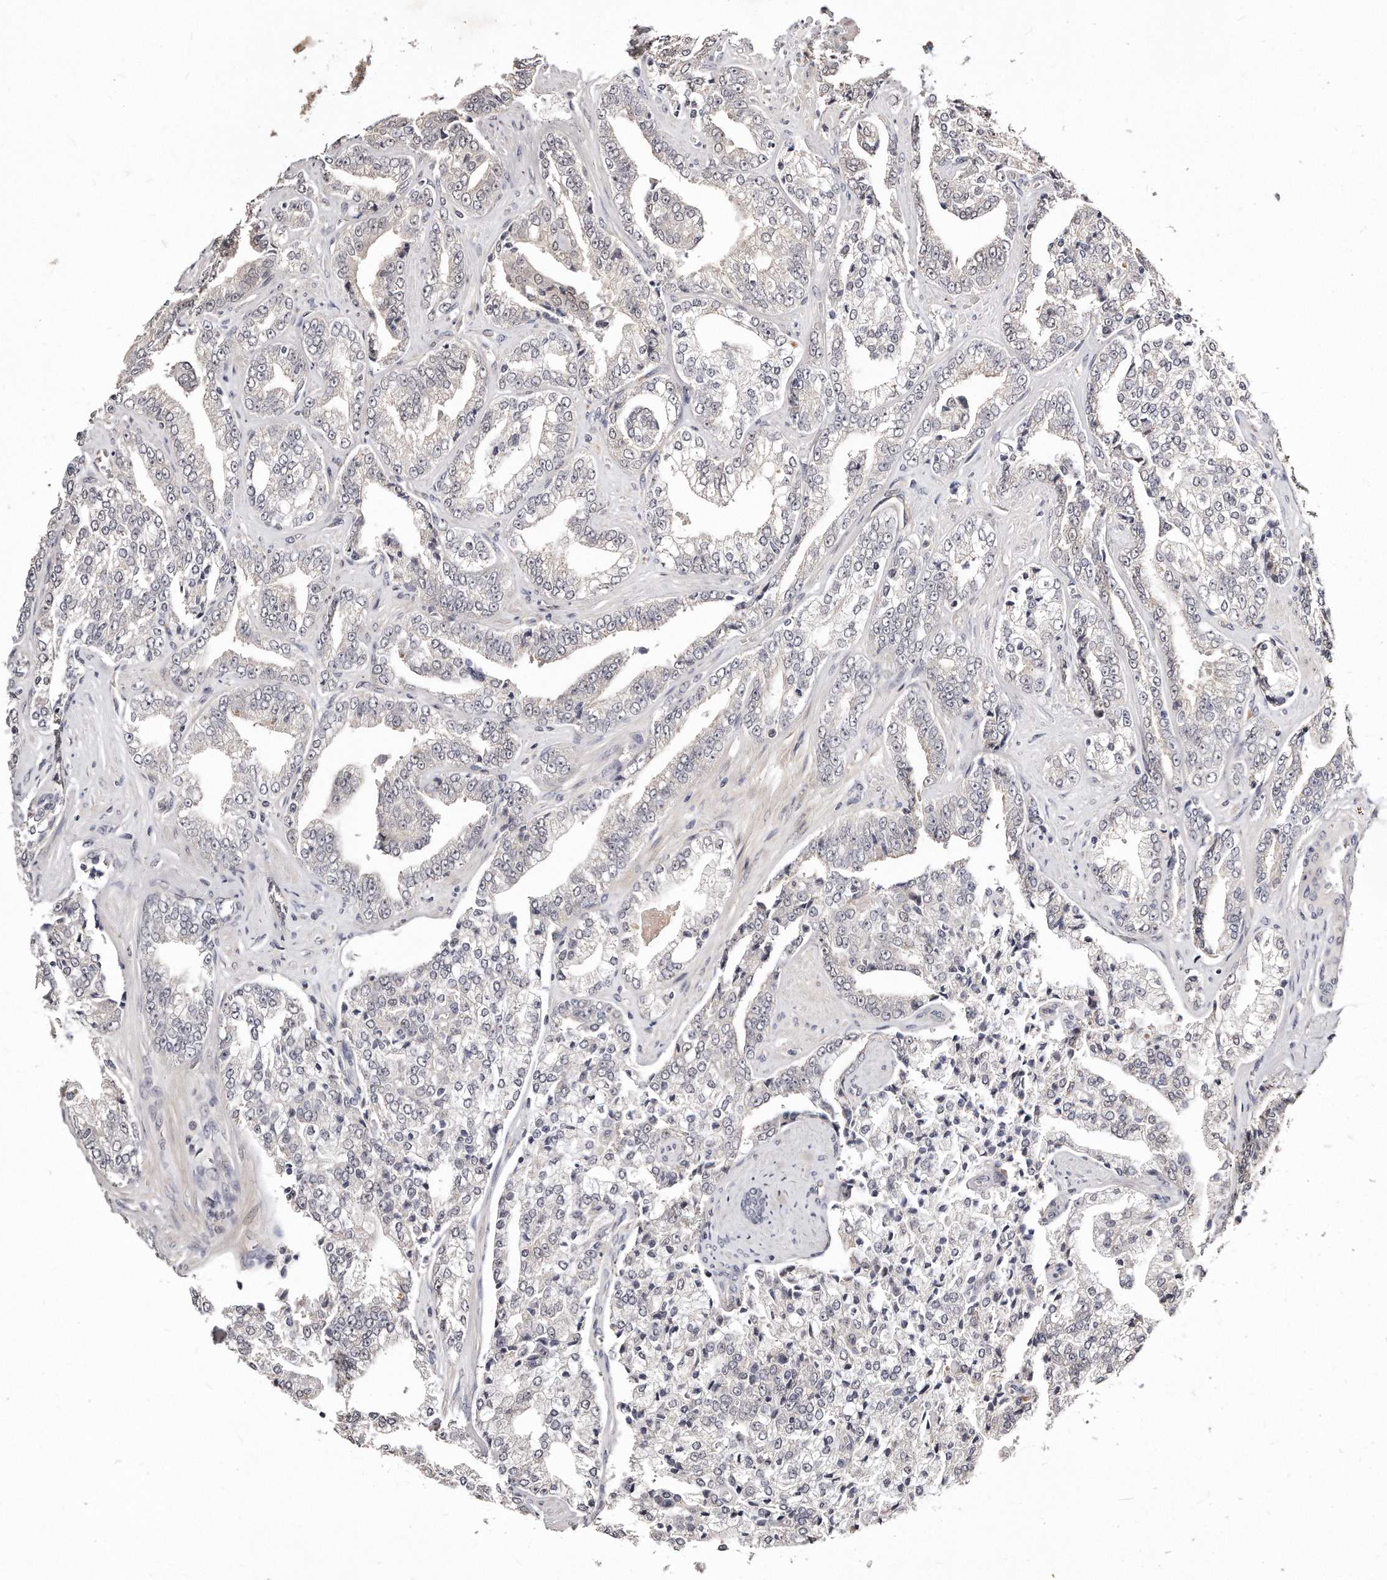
{"staining": {"intensity": "negative", "quantity": "none", "location": "none"}, "tissue": "prostate cancer", "cell_type": "Tumor cells", "image_type": "cancer", "snomed": [{"axis": "morphology", "description": "Adenocarcinoma, High grade"}, {"axis": "topography", "description": "Prostate"}], "caption": "Tumor cells are negative for brown protein staining in prostate cancer (adenocarcinoma (high-grade)).", "gene": "CASZ1", "patient": {"sex": "male", "age": 71}}